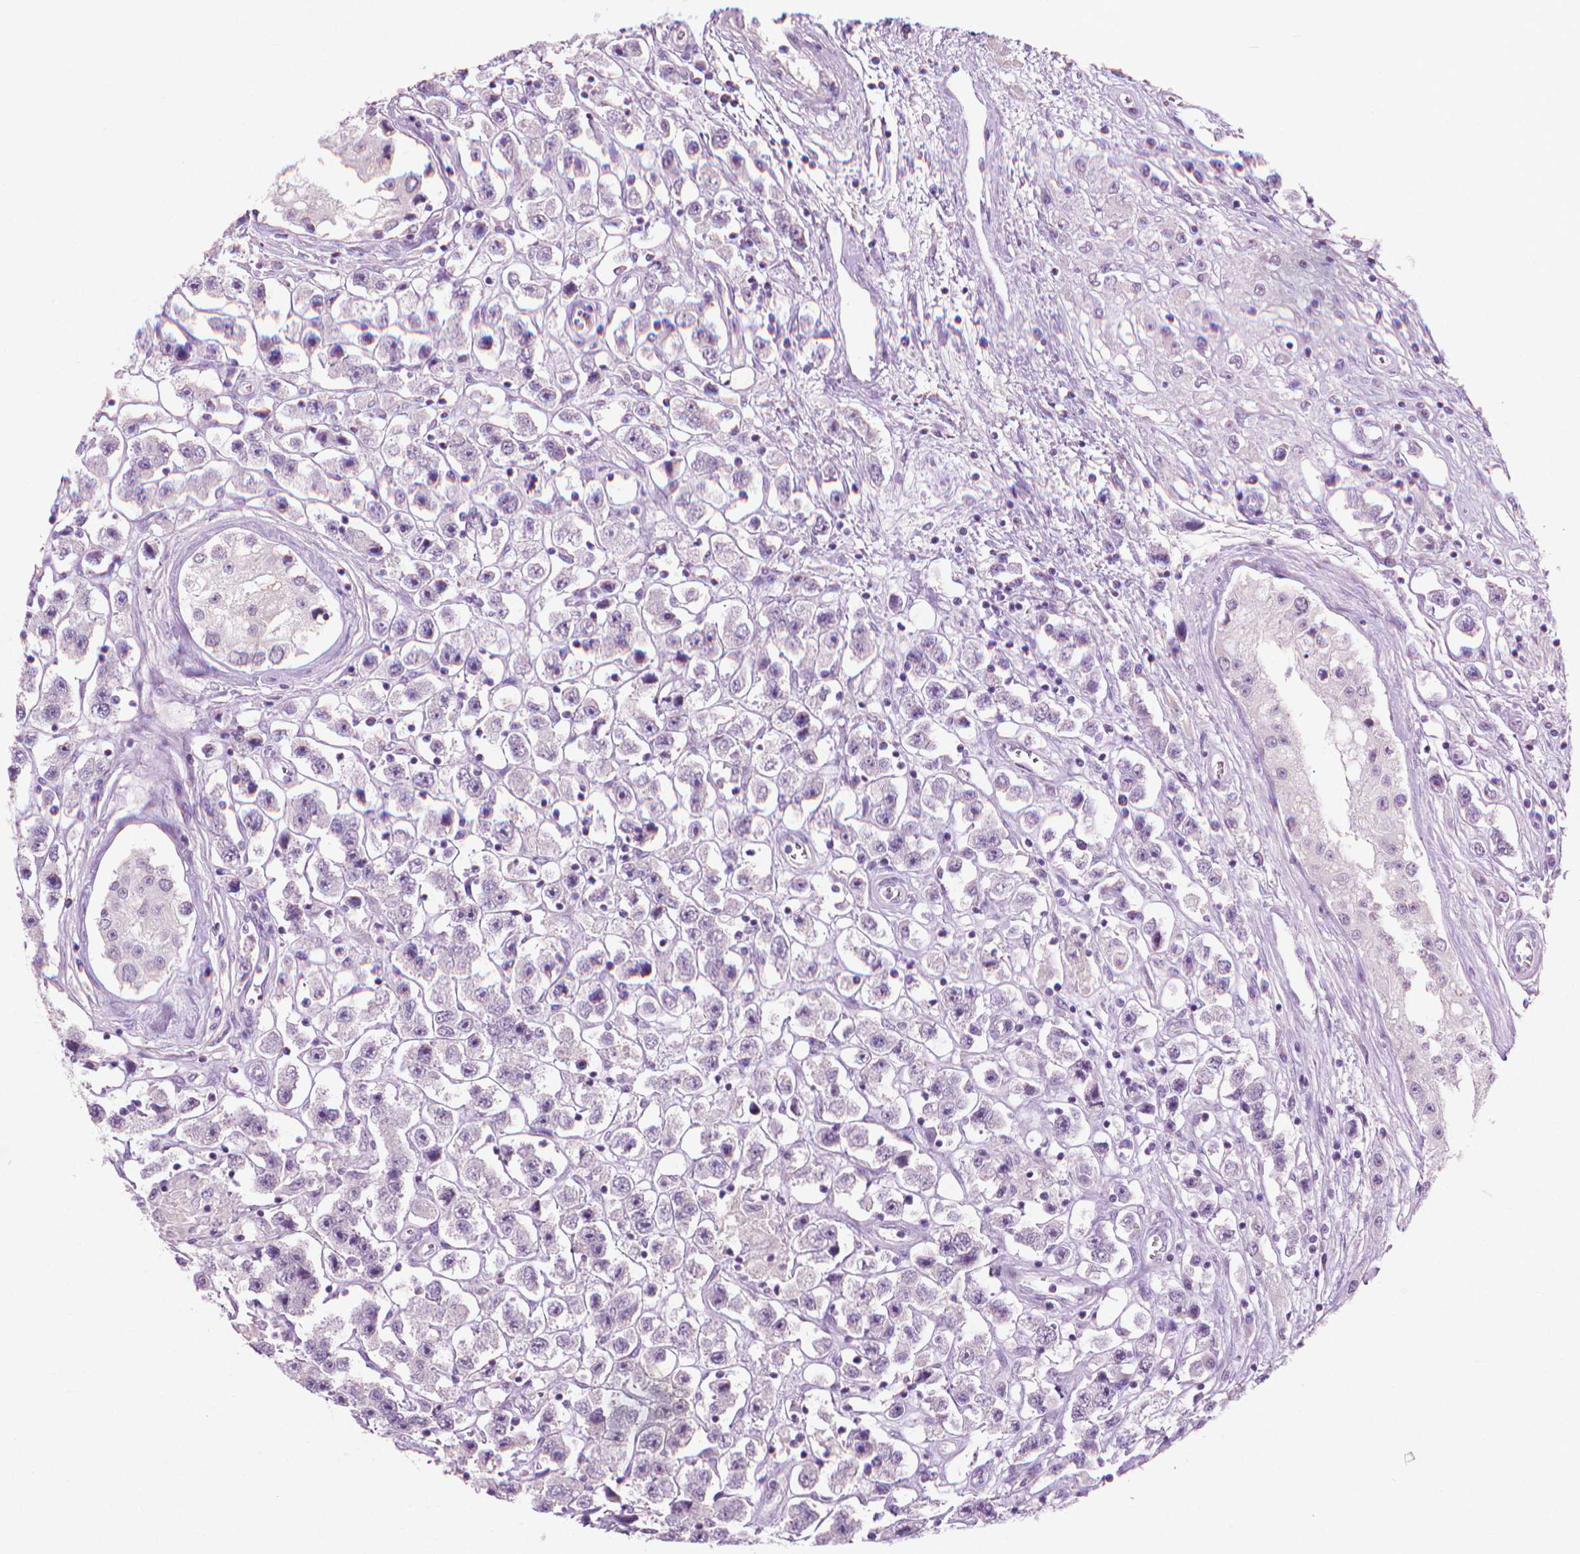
{"staining": {"intensity": "negative", "quantity": "none", "location": "none"}, "tissue": "testis cancer", "cell_type": "Tumor cells", "image_type": "cancer", "snomed": [{"axis": "morphology", "description": "Seminoma, NOS"}, {"axis": "topography", "description": "Testis"}], "caption": "A high-resolution image shows immunohistochemistry staining of testis cancer, which displays no significant expression in tumor cells.", "gene": "KRT73", "patient": {"sex": "male", "age": 45}}